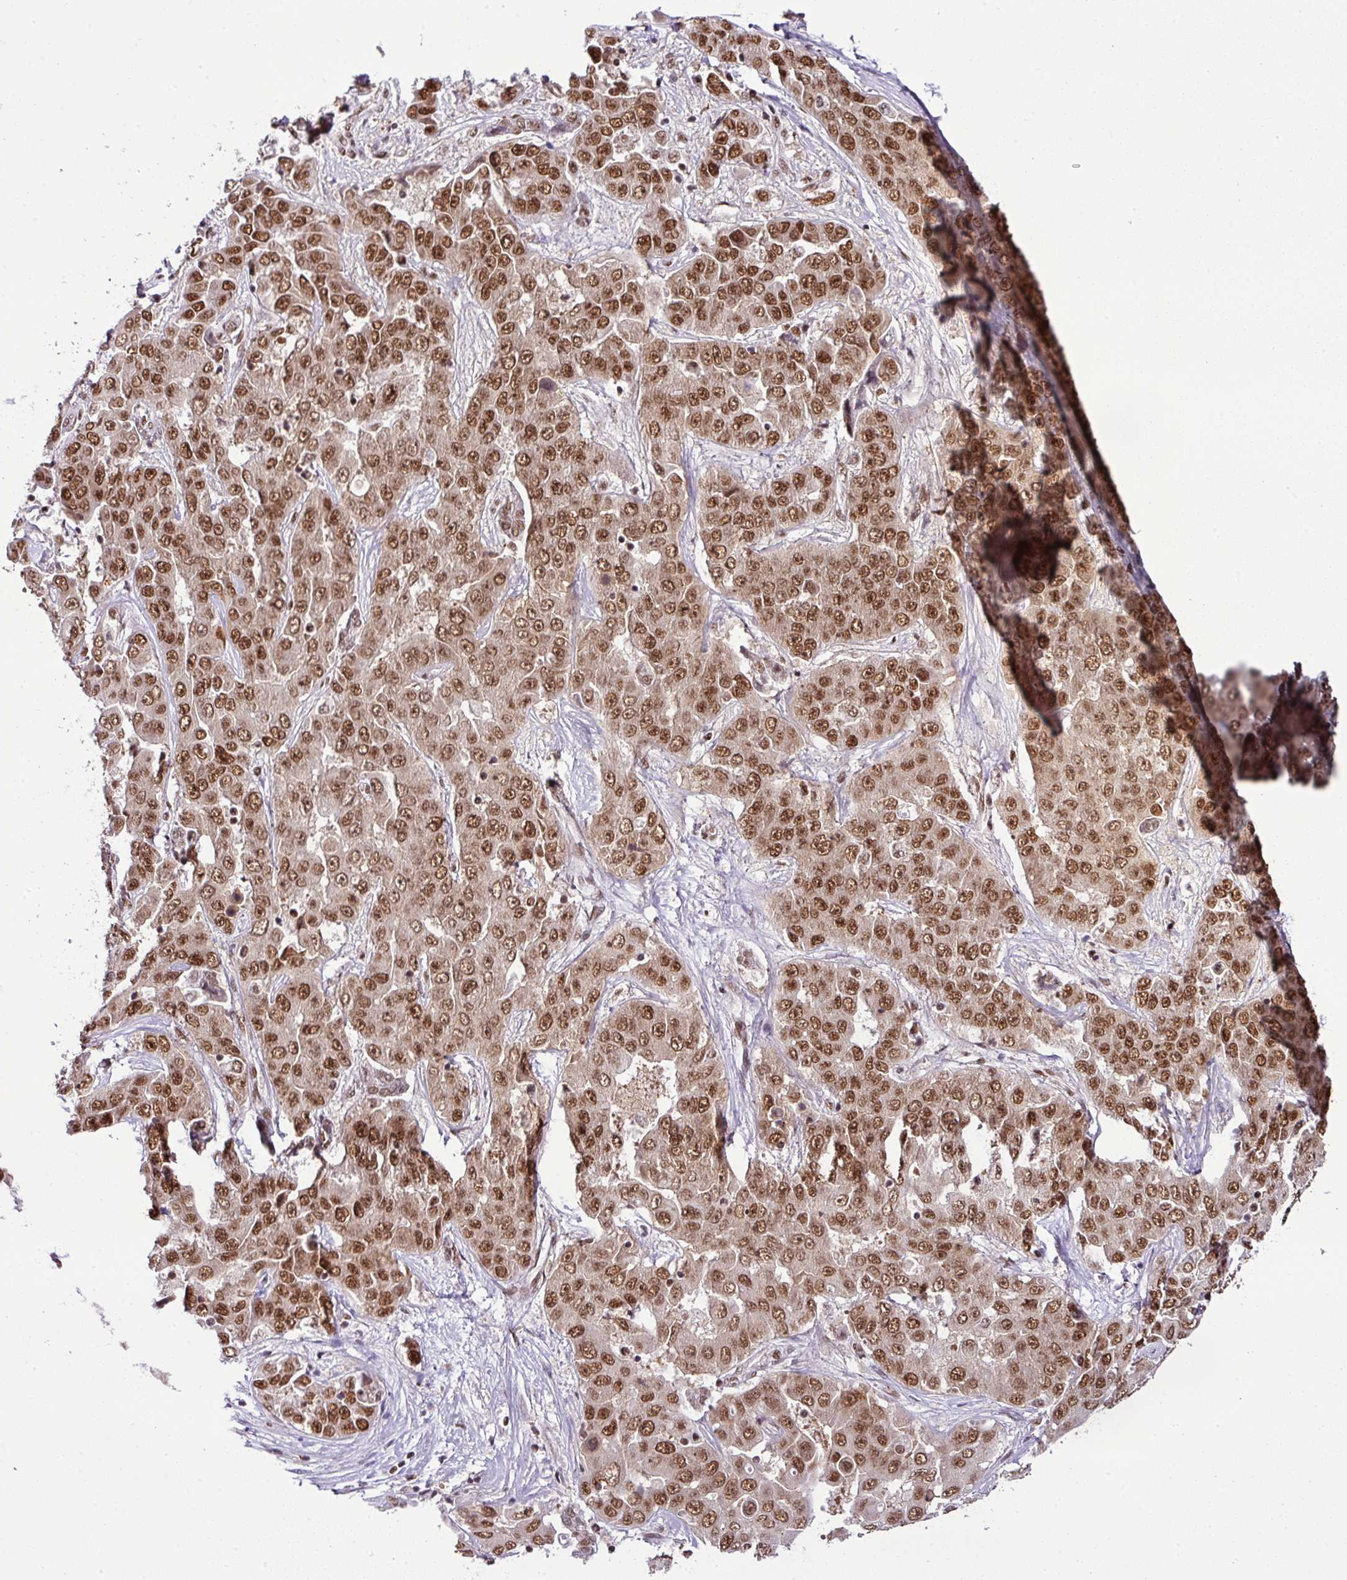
{"staining": {"intensity": "moderate", "quantity": ">75%", "location": "nuclear"}, "tissue": "liver cancer", "cell_type": "Tumor cells", "image_type": "cancer", "snomed": [{"axis": "morphology", "description": "Cholangiocarcinoma"}, {"axis": "topography", "description": "Liver"}], "caption": "This is a micrograph of IHC staining of liver cancer, which shows moderate positivity in the nuclear of tumor cells.", "gene": "PGAP4", "patient": {"sex": "female", "age": 52}}